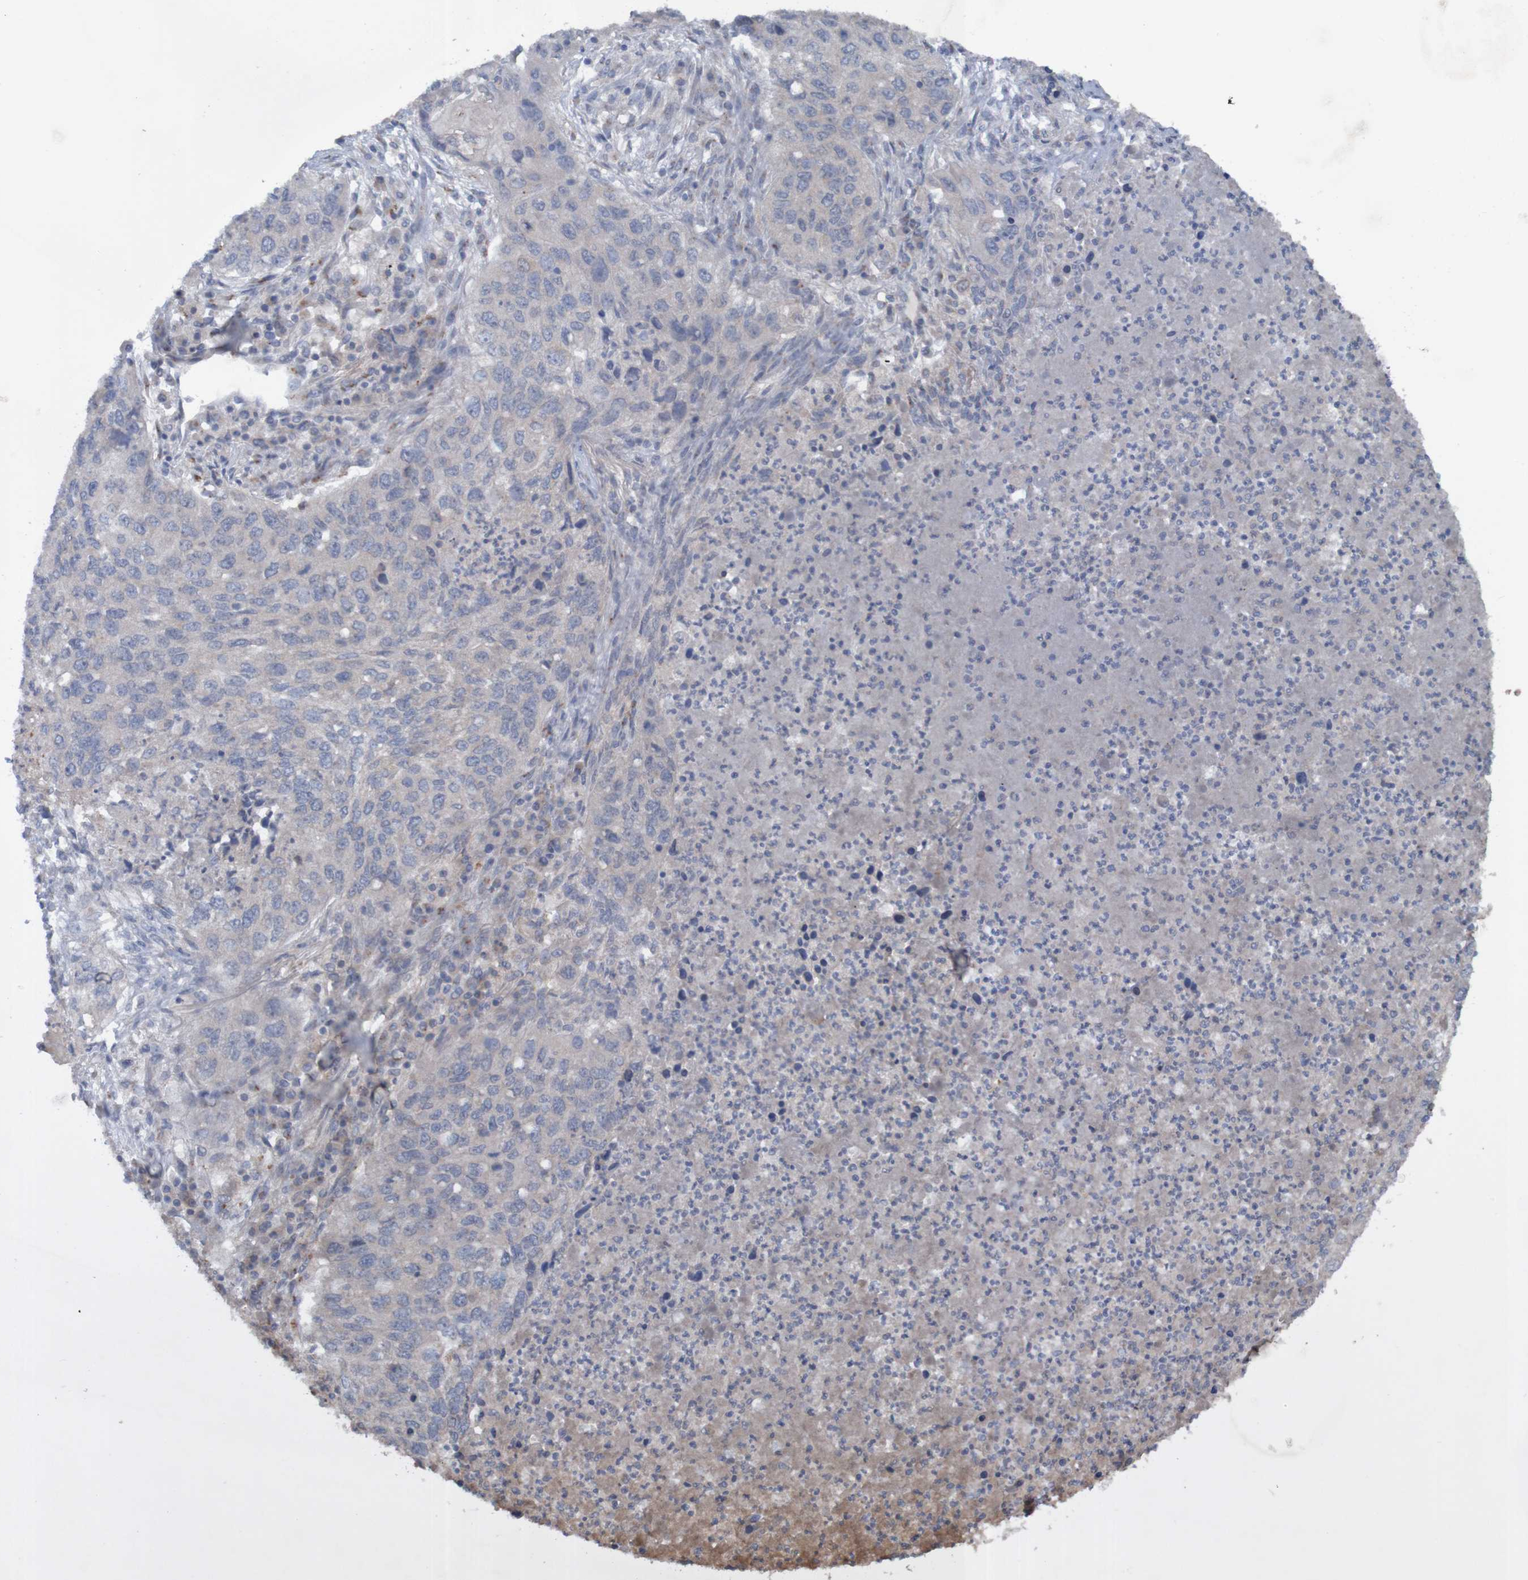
{"staining": {"intensity": "weak", "quantity": ">75%", "location": "cytoplasmic/membranous"}, "tissue": "lung cancer", "cell_type": "Tumor cells", "image_type": "cancer", "snomed": [{"axis": "morphology", "description": "Squamous cell carcinoma, NOS"}, {"axis": "topography", "description": "Lung"}], "caption": "The image demonstrates staining of lung cancer, revealing weak cytoplasmic/membranous protein positivity (brown color) within tumor cells. (IHC, brightfield microscopy, high magnification).", "gene": "ANGPT4", "patient": {"sex": "female", "age": 63}}